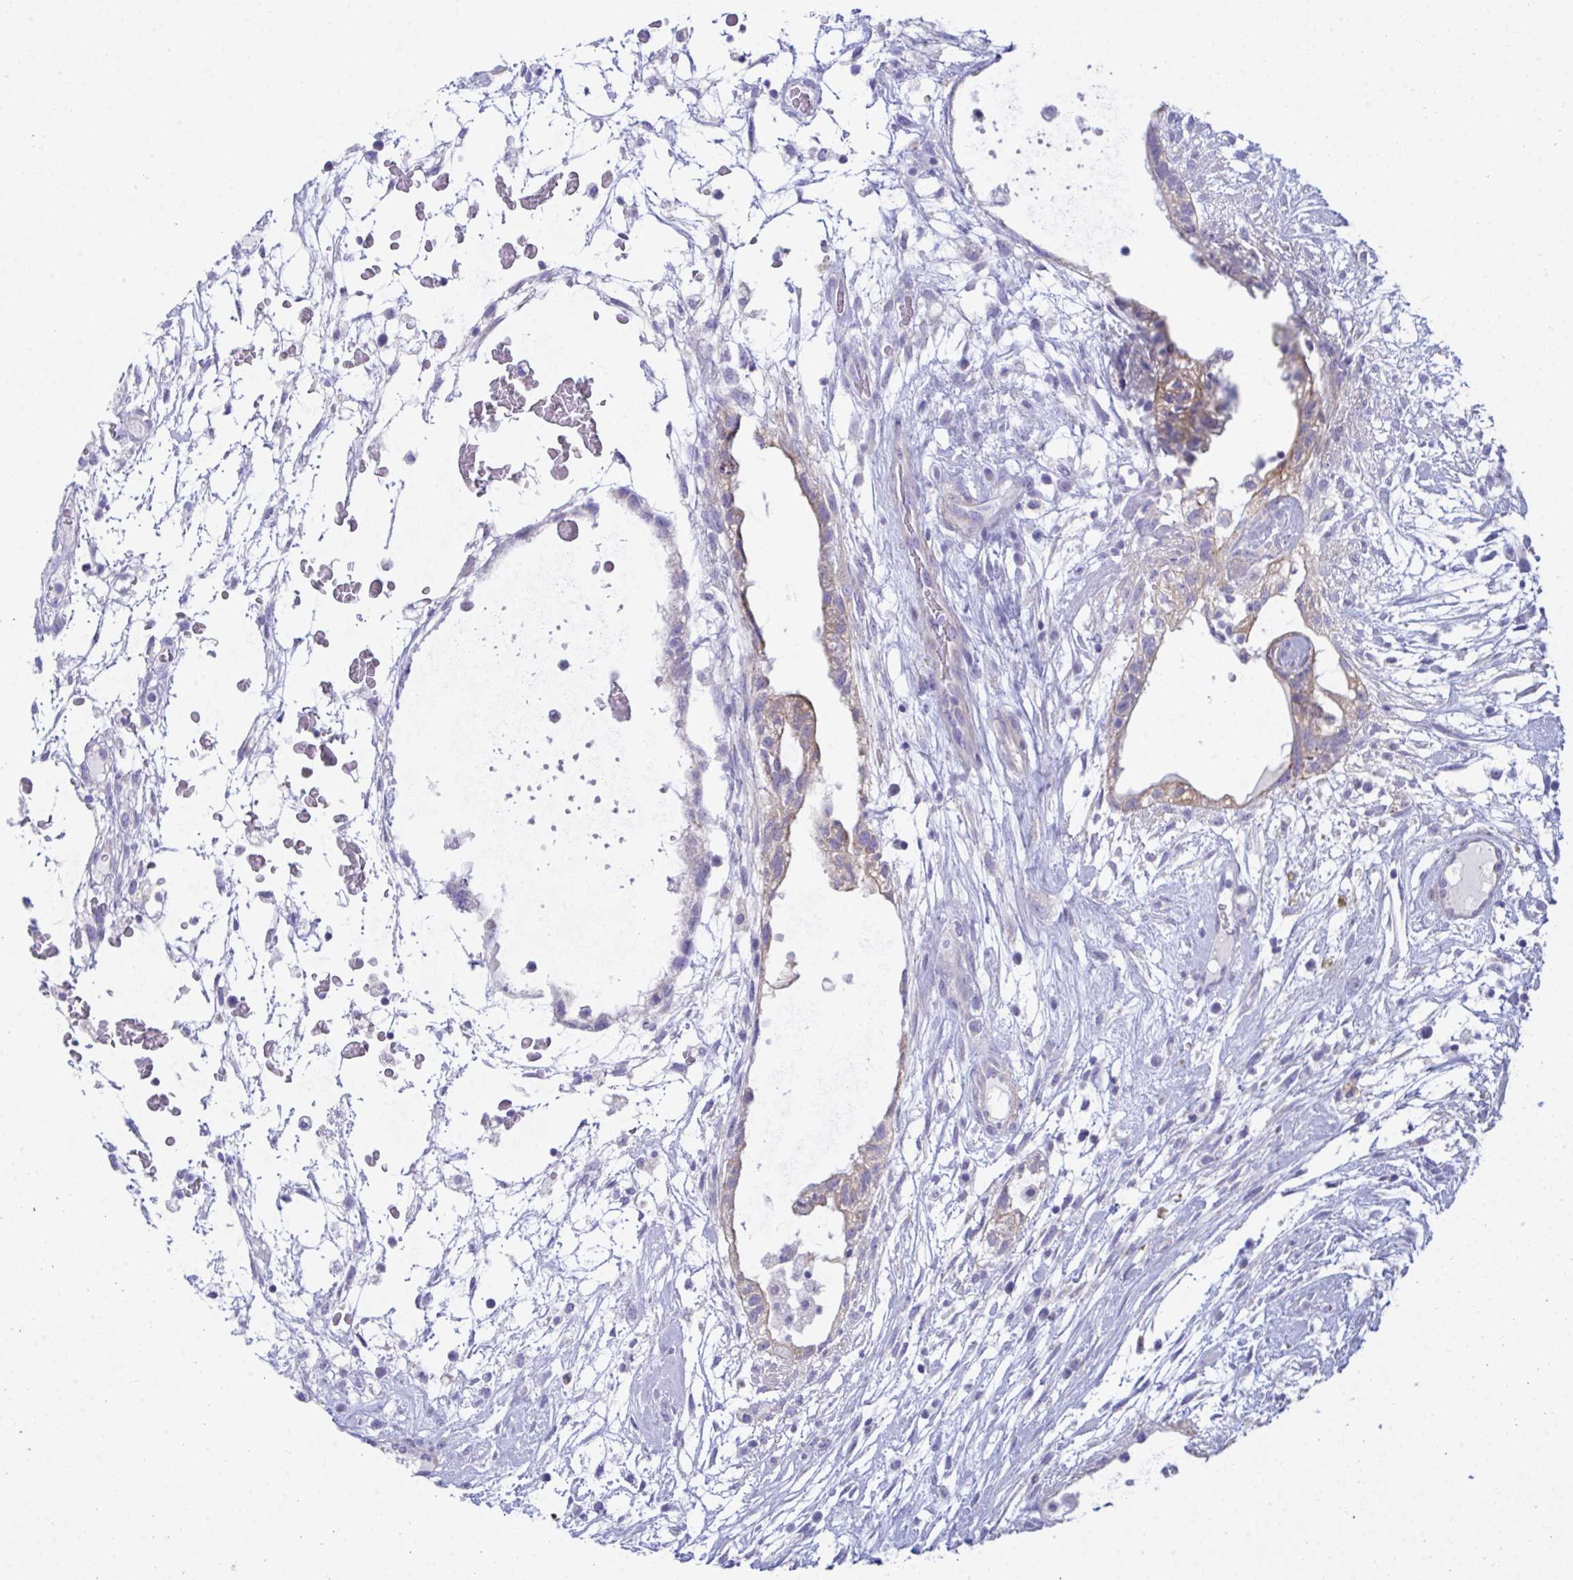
{"staining": {"intensity": "moderate", "quantity": "25%-75%", "location": "cytoplasmic/membranous"}, "tissue": "testis cancer", "cell_type": "Tumor cells", "image_type": "cancer", "snomed": [{"axis": "morphology", "description": "Carcinoma, Embryonal, NOS"}, {"axis": "topography", "description": "Testis"}], "caption": "A photomicrograph of human testis embryonal carcinoma stained for a protein displays moderate cytoplasmic/membranous brown staining in tumor cells. (Brightfield microscopy of DAB IHC at high magnification).", "gene": "CEP170B", "patient": {"sex": "male", "age": 32}}